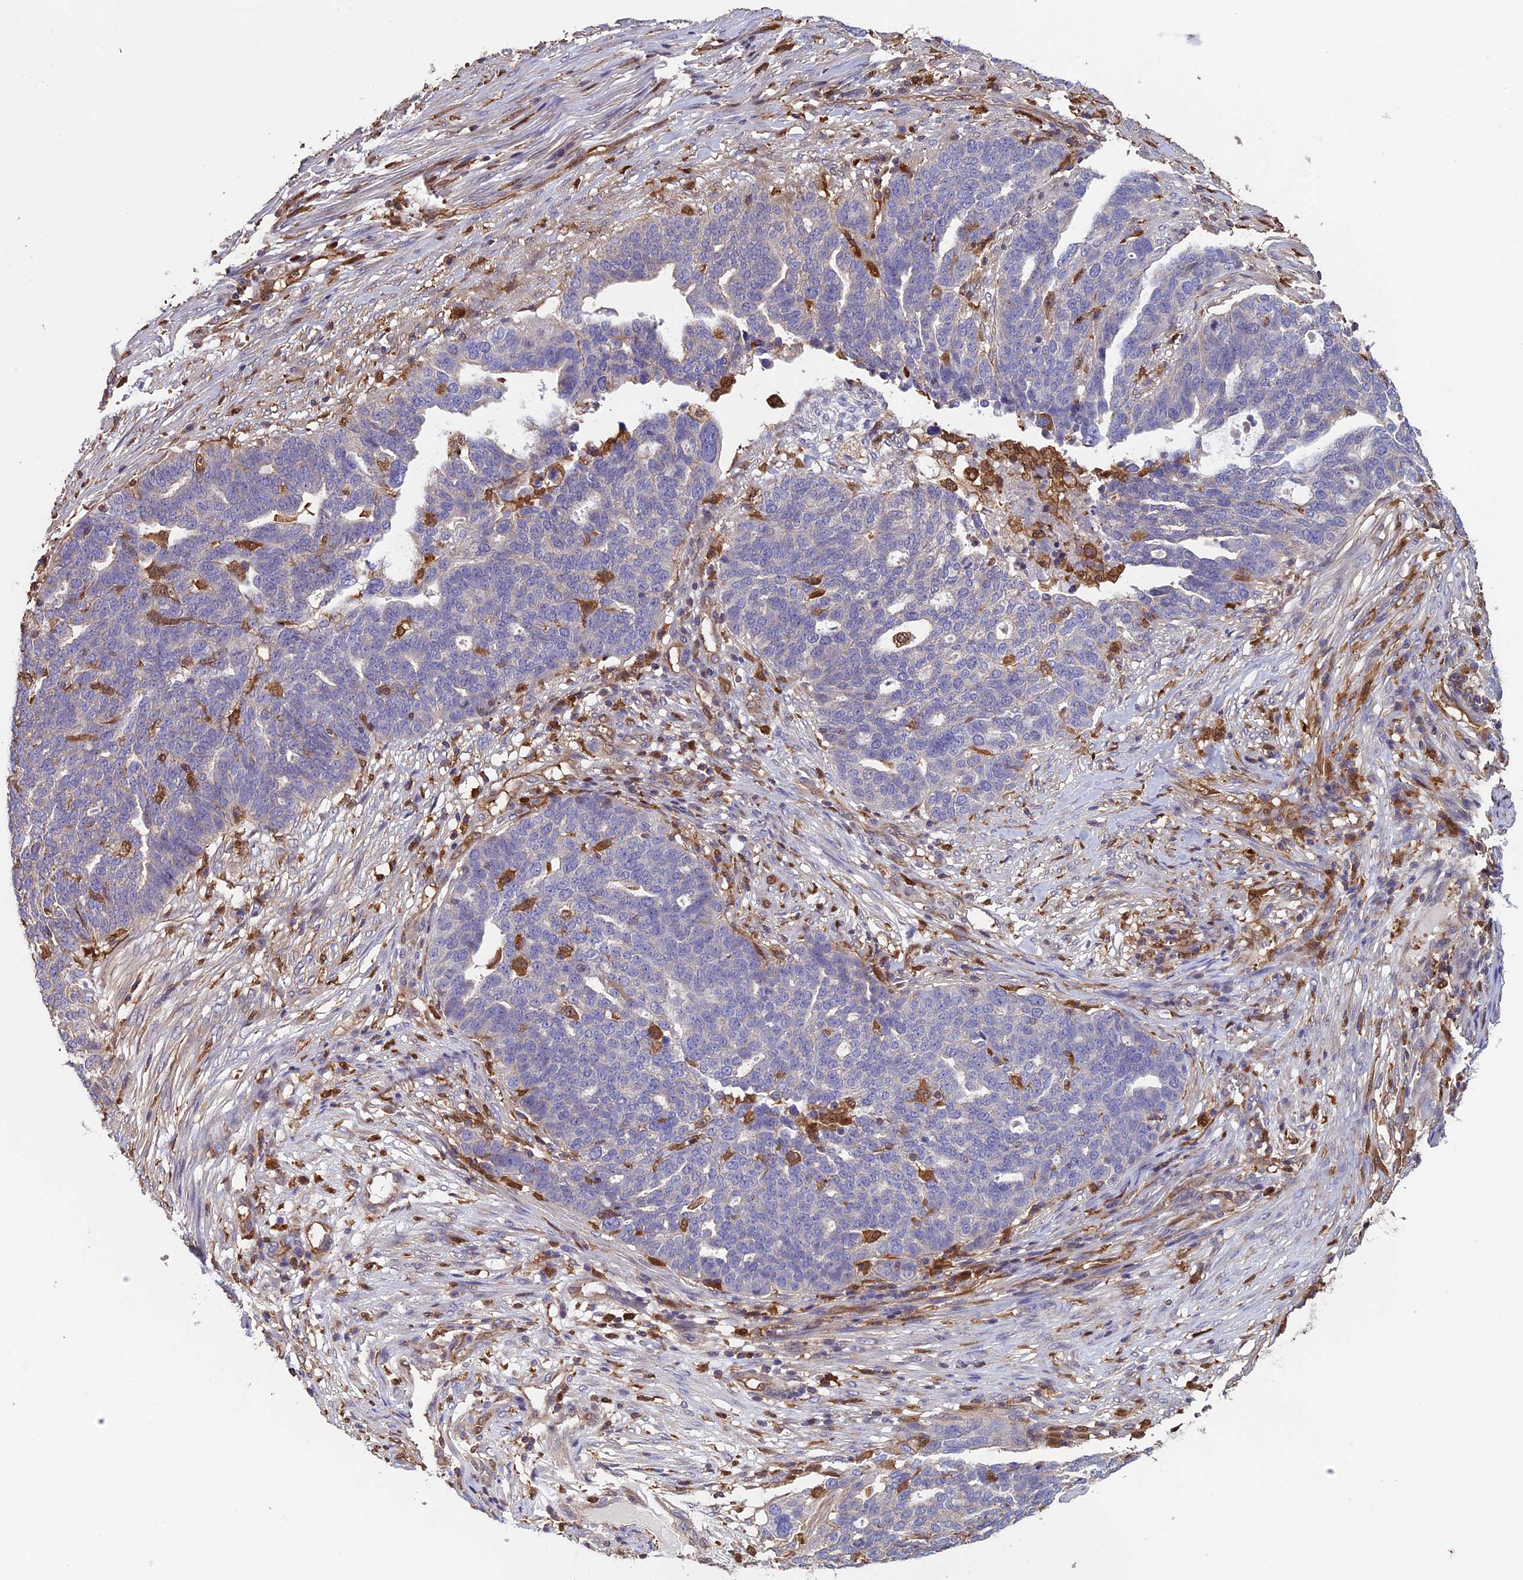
{"staining": {"intensity": "negative", "quantity": "none", "location": "none"}, "tissue": "ovarian cancer", "cell_type": "Tumor cells", "image_type": "cancer", "snomed": [{"axis": "morphology", "description": "Cystadenocarcinoma, serous, NOS"}, {"axis": "topography", "description": "Ovary"}], "caption": "Tumor cells are negative for brown protein staining in ovarian serous cystadenocarcinoma.", "gene": "ARHGAP18", "patient": {"sex": "female", "age": 59}}